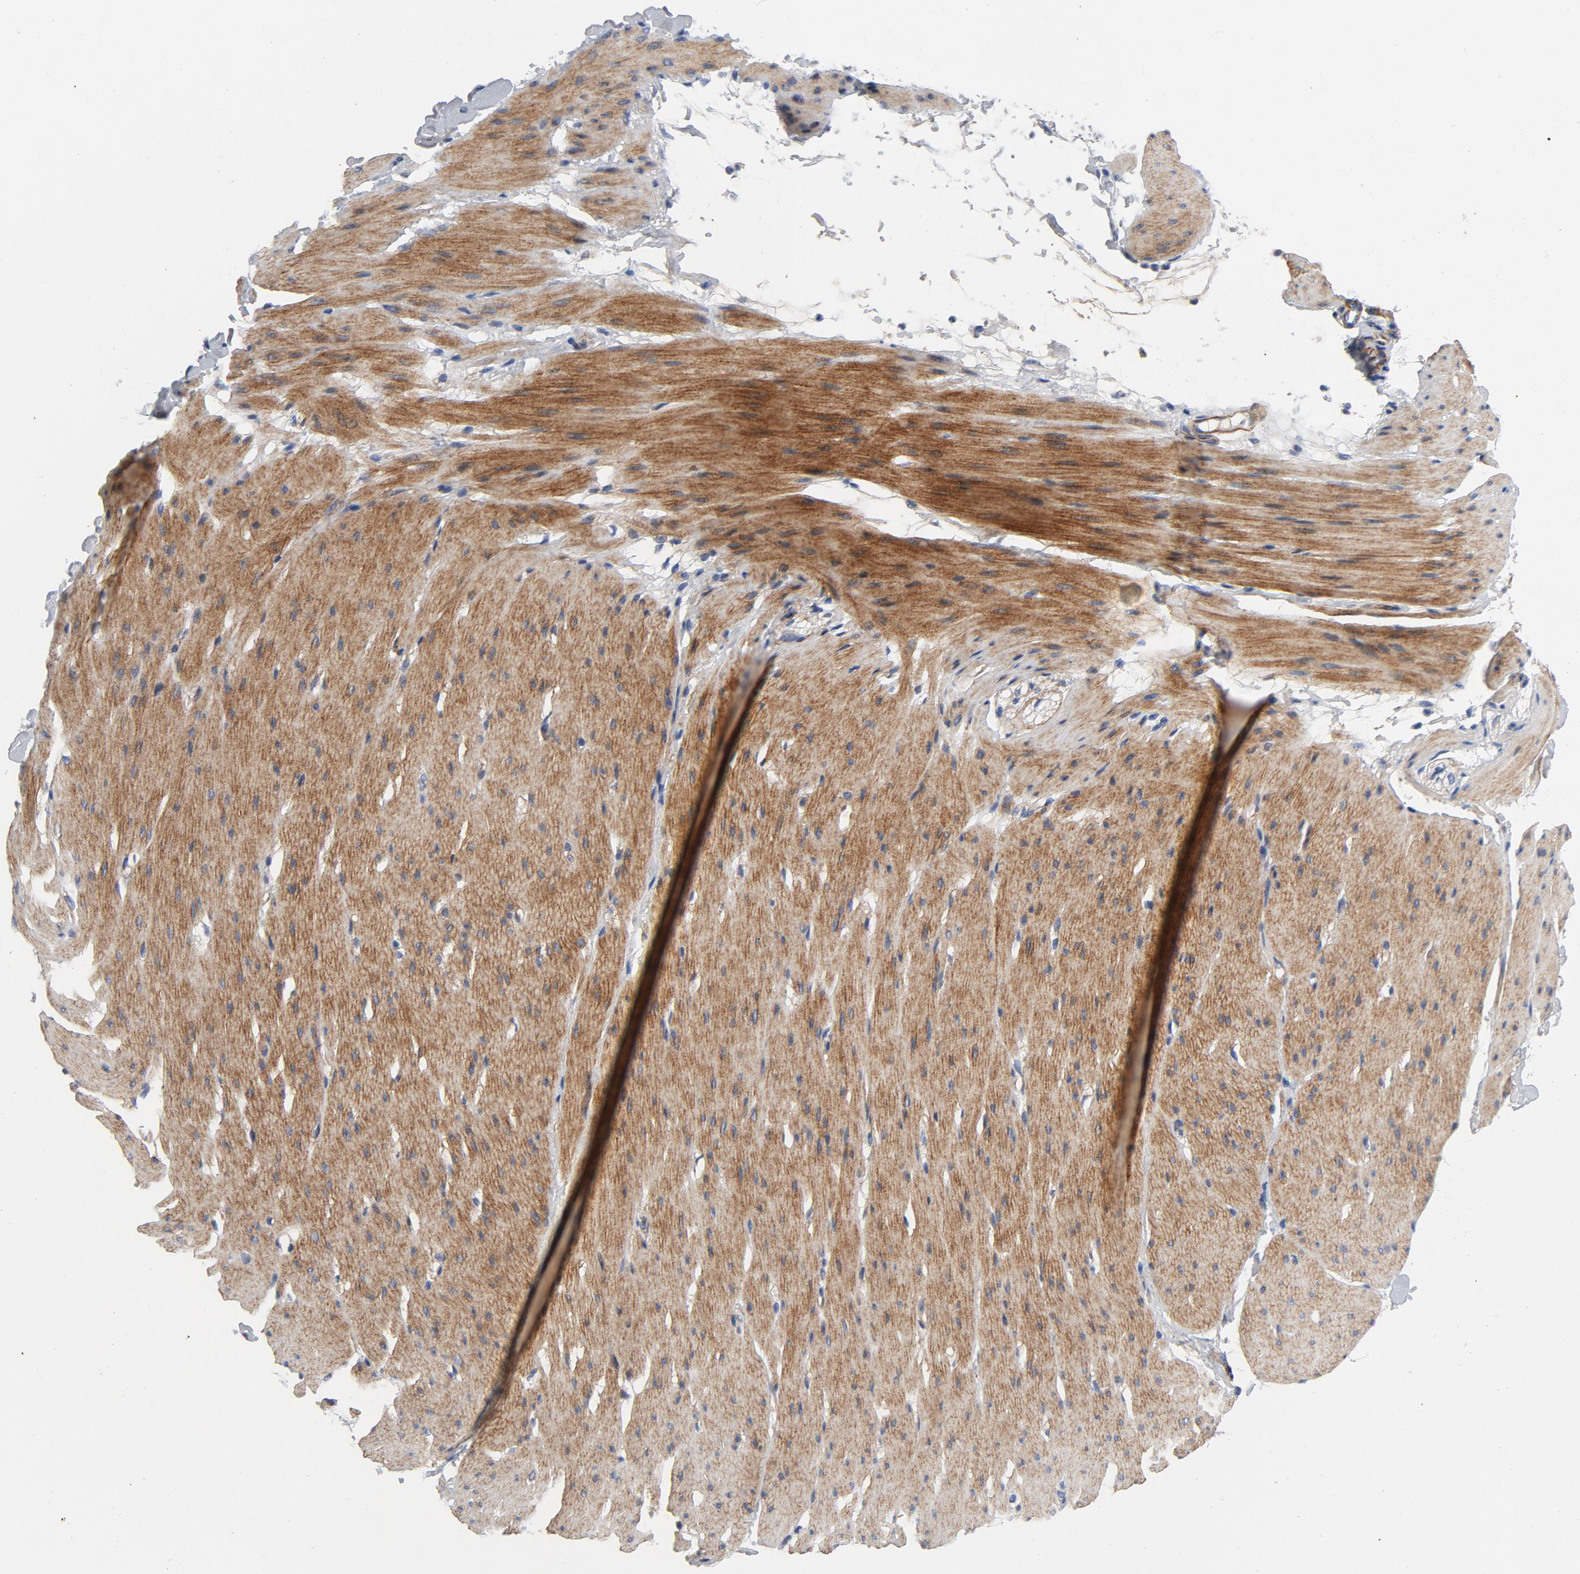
{"staining": {"intensity": "strong", "quantity": ">75%", "location": "cytoplasmic/membranous"}, "tissue": "smooth muscle", "cell_type": "Smooth muscle cells", "image_type": "normal", "snomed": [{"axis": "morphology", "description": "Normal tissue, NOS"}, {"axis": "topography", "description": "Smooth muscle"}, {"axis": "topography", "description": "Colon"}], "caption": "Strong cytoplasmic/membranous protein staining is appreciated in about >75% of smooth muscle cells in smooth muscle.", "gene": "LAMC1", "patient": {"sex": "male", "age": 67}}